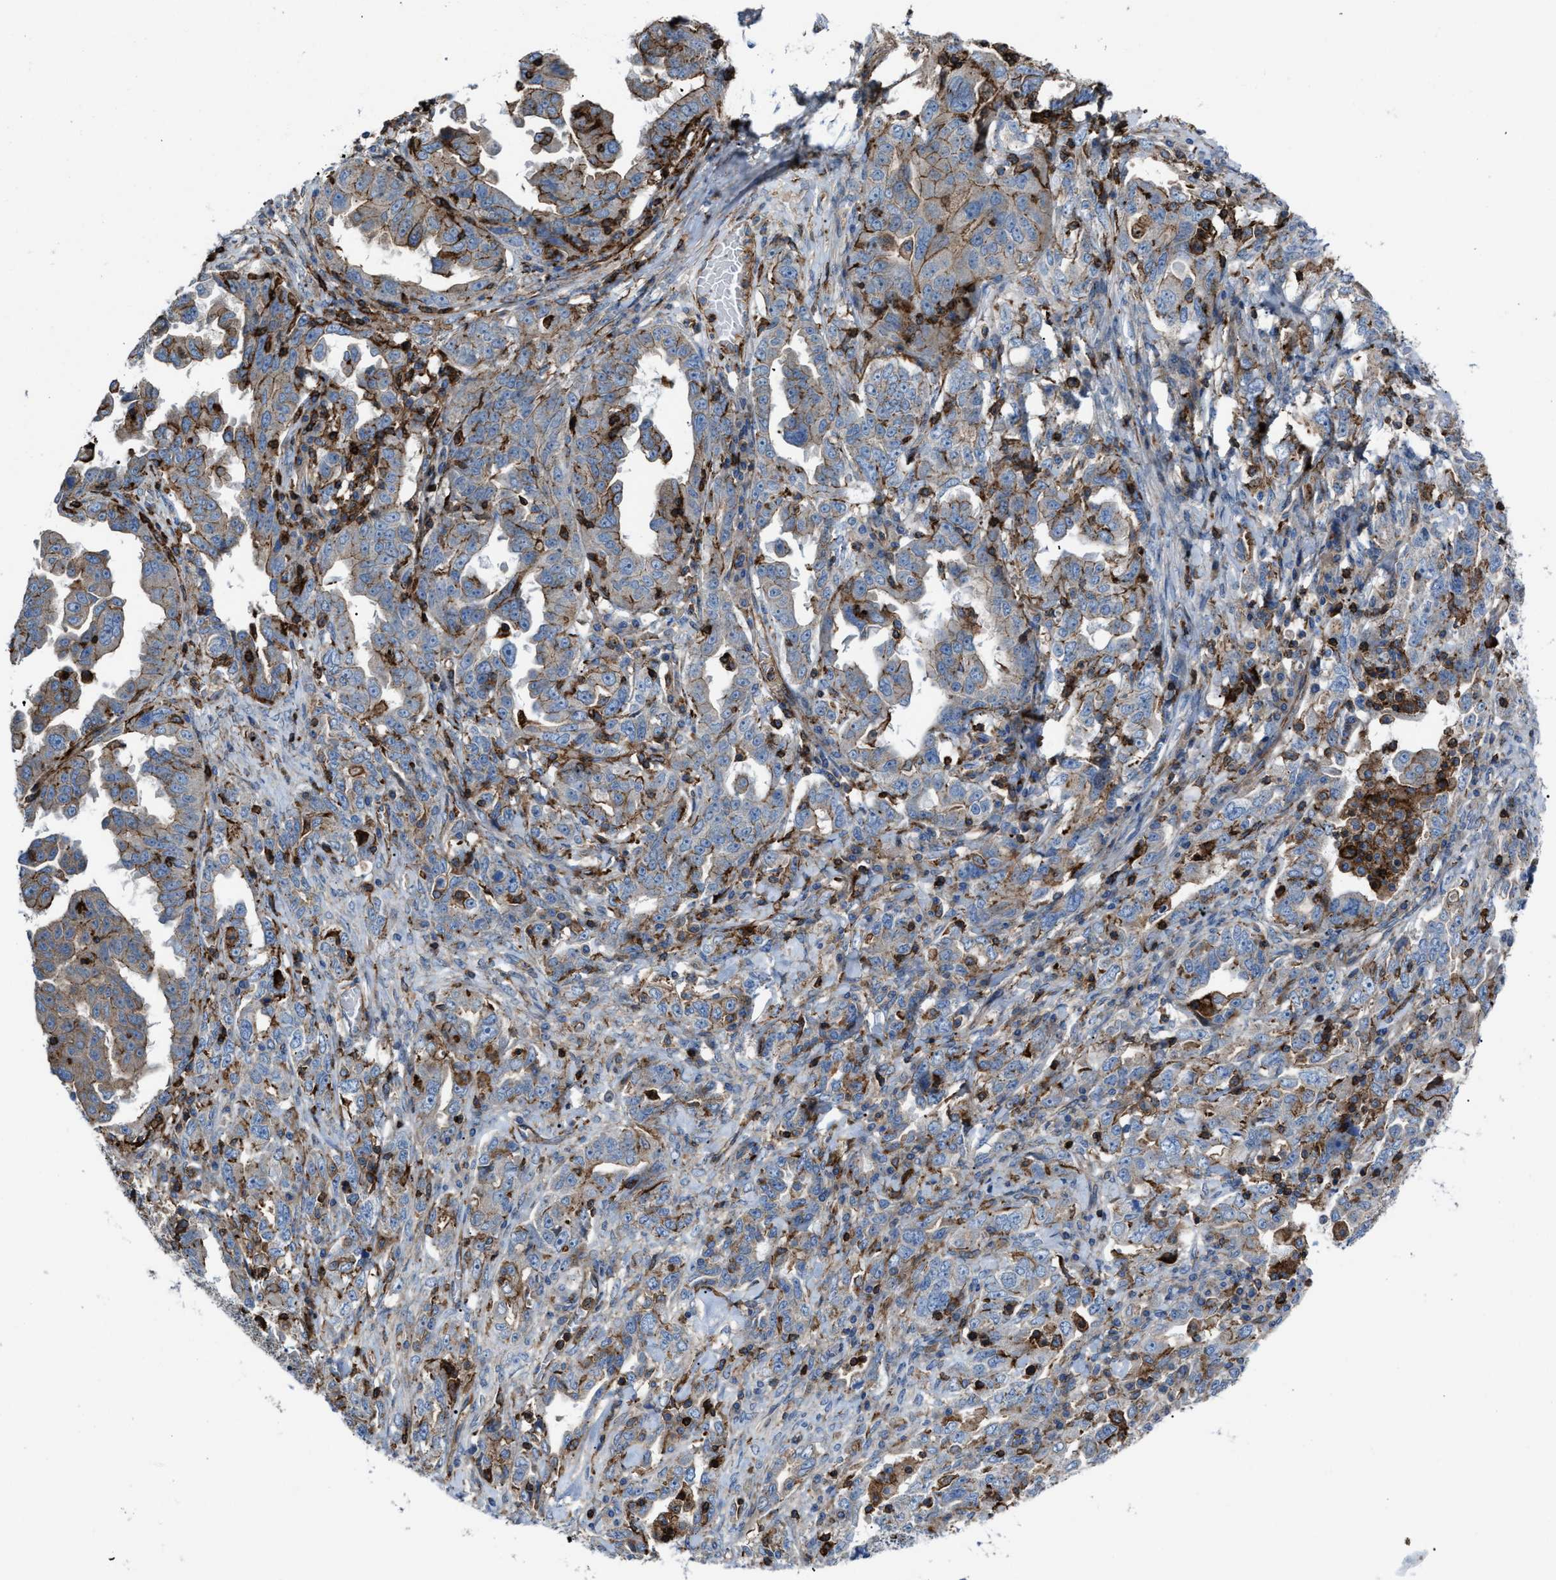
{"staining": {"intensity": "moderate", "quantity": "<25%", "location": "cytoplasmic/membranous"}, "tissue": "ovarian cancer", "cell_type": "Tumor cells", "image_type": "cancer", "snomed": [{"axis": "morphology", "description": "Carcinoma, endometroid"}, {"axis": "topography", "description": "Ovary"}], "caption": "Immunohistochemical staining of ovarian cancer (endometroid carcinoma) shows moderate cytoplasmic/membranous protein staining in approximately <25% of tumor cells. The protein is stained brown, and the nuclei are stained in blue (DAB (3,3'-diaminobenzidine) IHC with brightfield microscopy, high magnification).", "gene": "AGPAT2", "patient": {"sex": "female", "age": 62}}